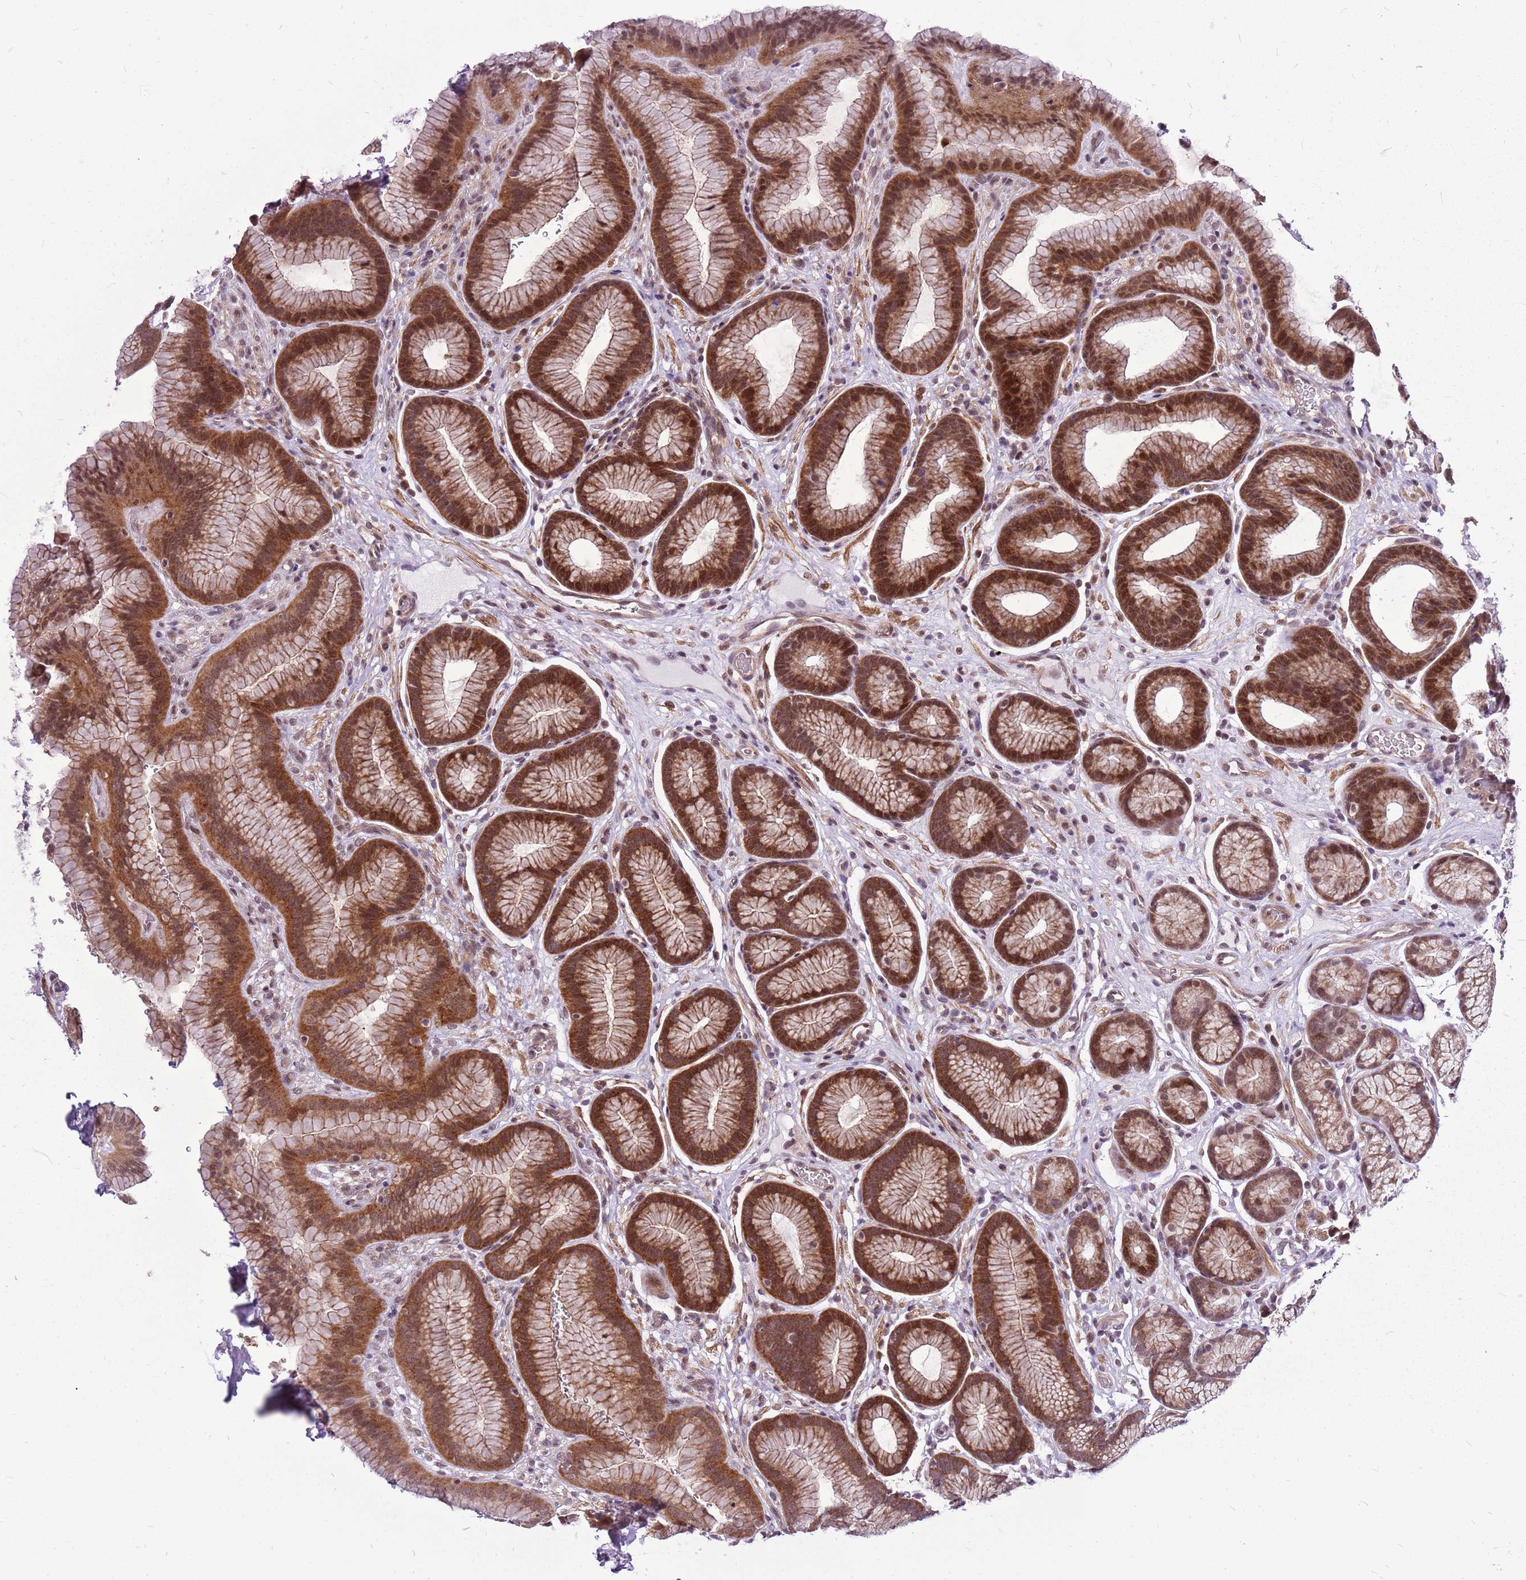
{"staining": {"intensity": "strong", "quantity": ">75%", "location": "cytoplasmic/membranous,nuclear"}, "tissue": "stomach", "cell_type": "Glandular cells", "image_type": "normal", "snomed": [{"axis": "morphology", "description": "Normal tissue, NOS"}, {"axis": "topography", "description": "Stomach"}], "caption": "Human stomach stained for a protein (brown) shows strong cytoplasmic/membranous,nuclear positive staining in about >75% of glandular cells.", "gene": "CCDC166", "patient": {"sex": "male", "age": 42}}